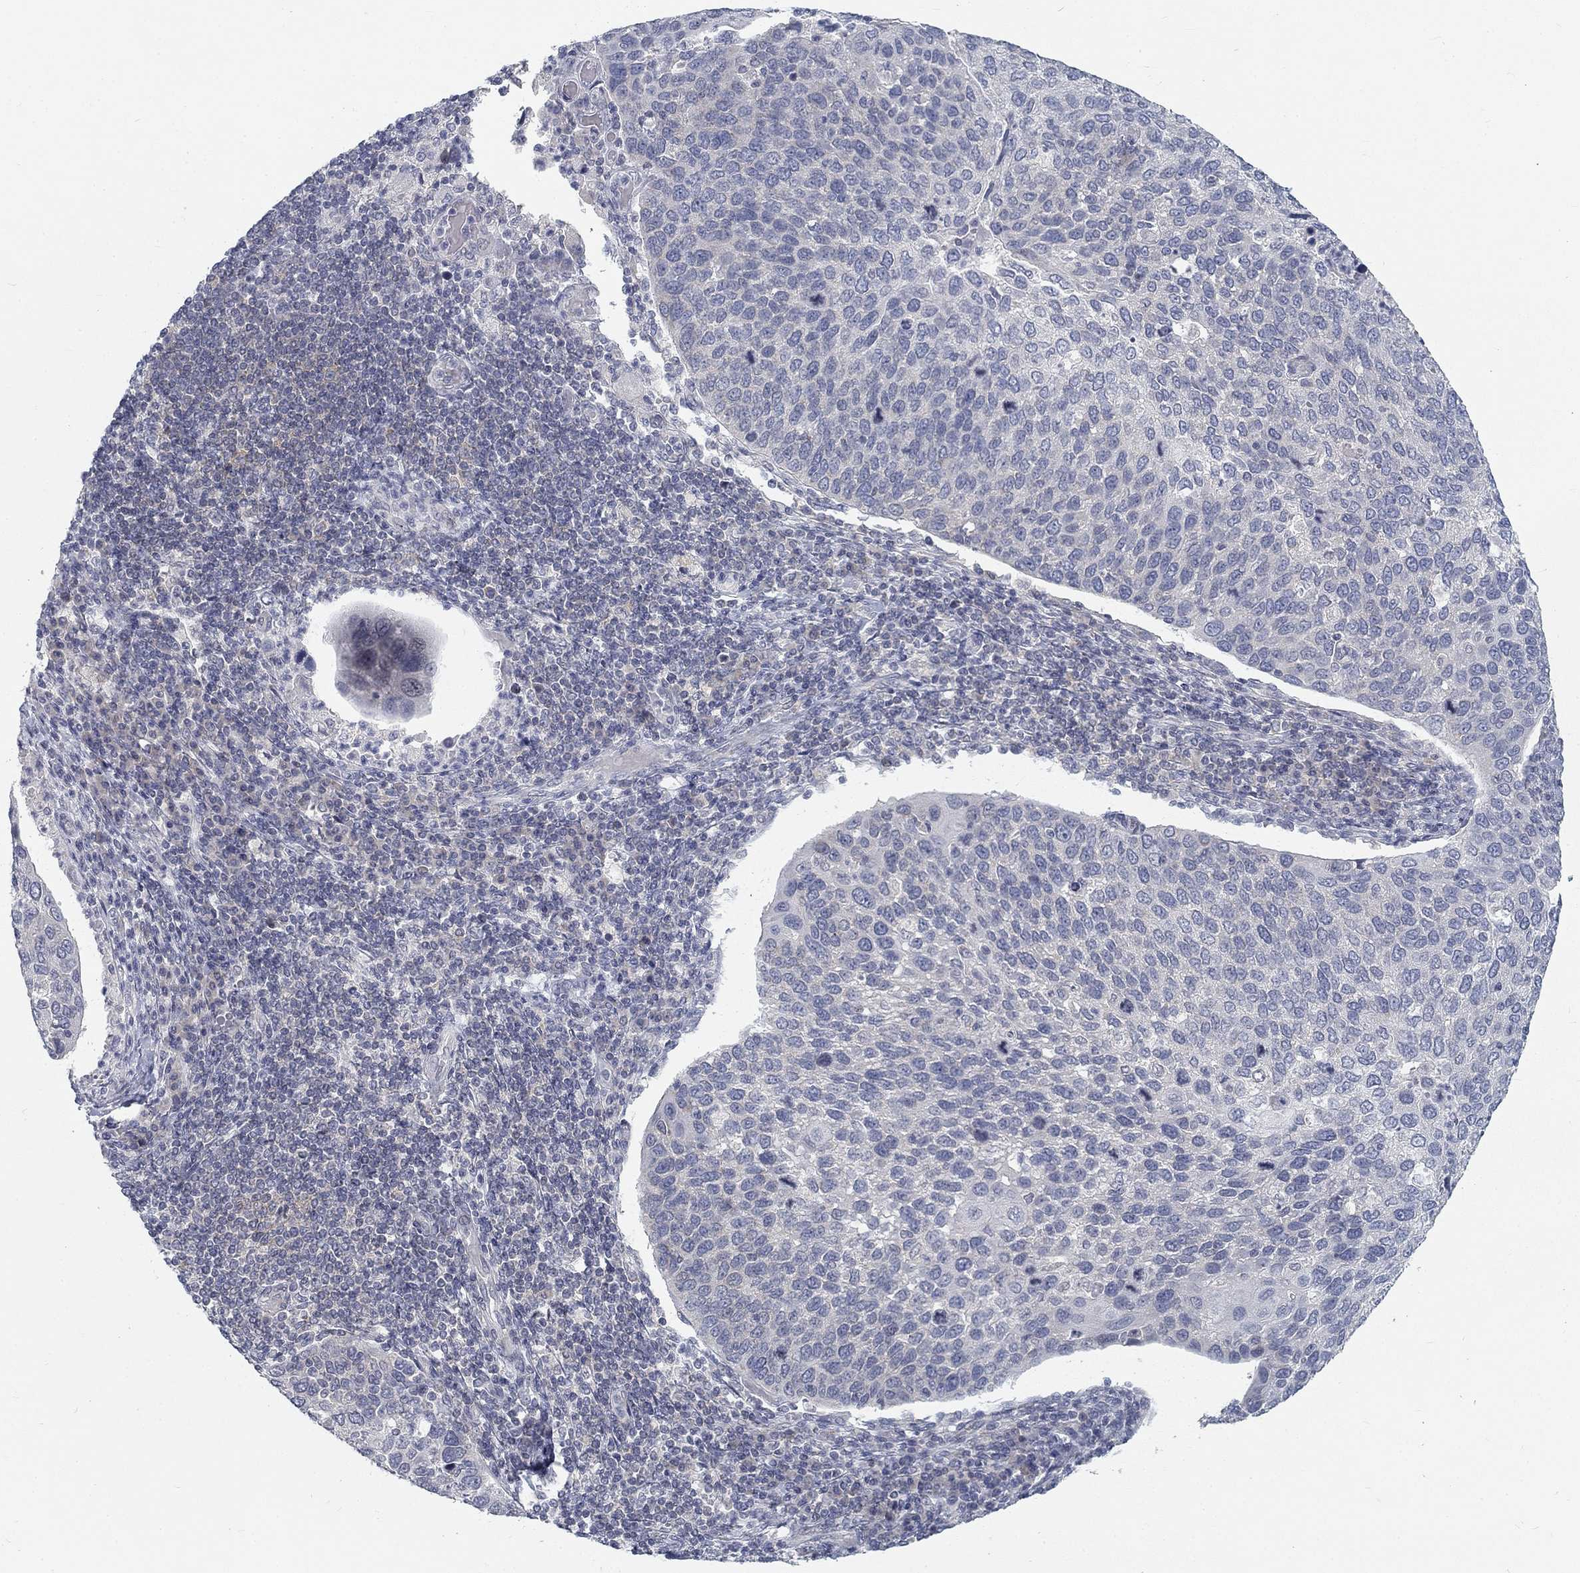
{"staining": {"intensity": "negative", "quantity": "none", "location": "none"}, "tissue": "cervical cancer", "cell_type": "Tumor cells", "image_type": "cancer", "snomed": [{"axis": "morphology", "description": "Squamous cell carcinoma, NOS"}, {"axis": "topography", "description": "Cervix"}], "caption": "There is no significant positivity in tumor cells of cervical squamous cell carcinoma. (DAB immunohistochemistry, high magnification).", "gene": "ATP1A3", "patient": {"sex": "female", "age": 54}}